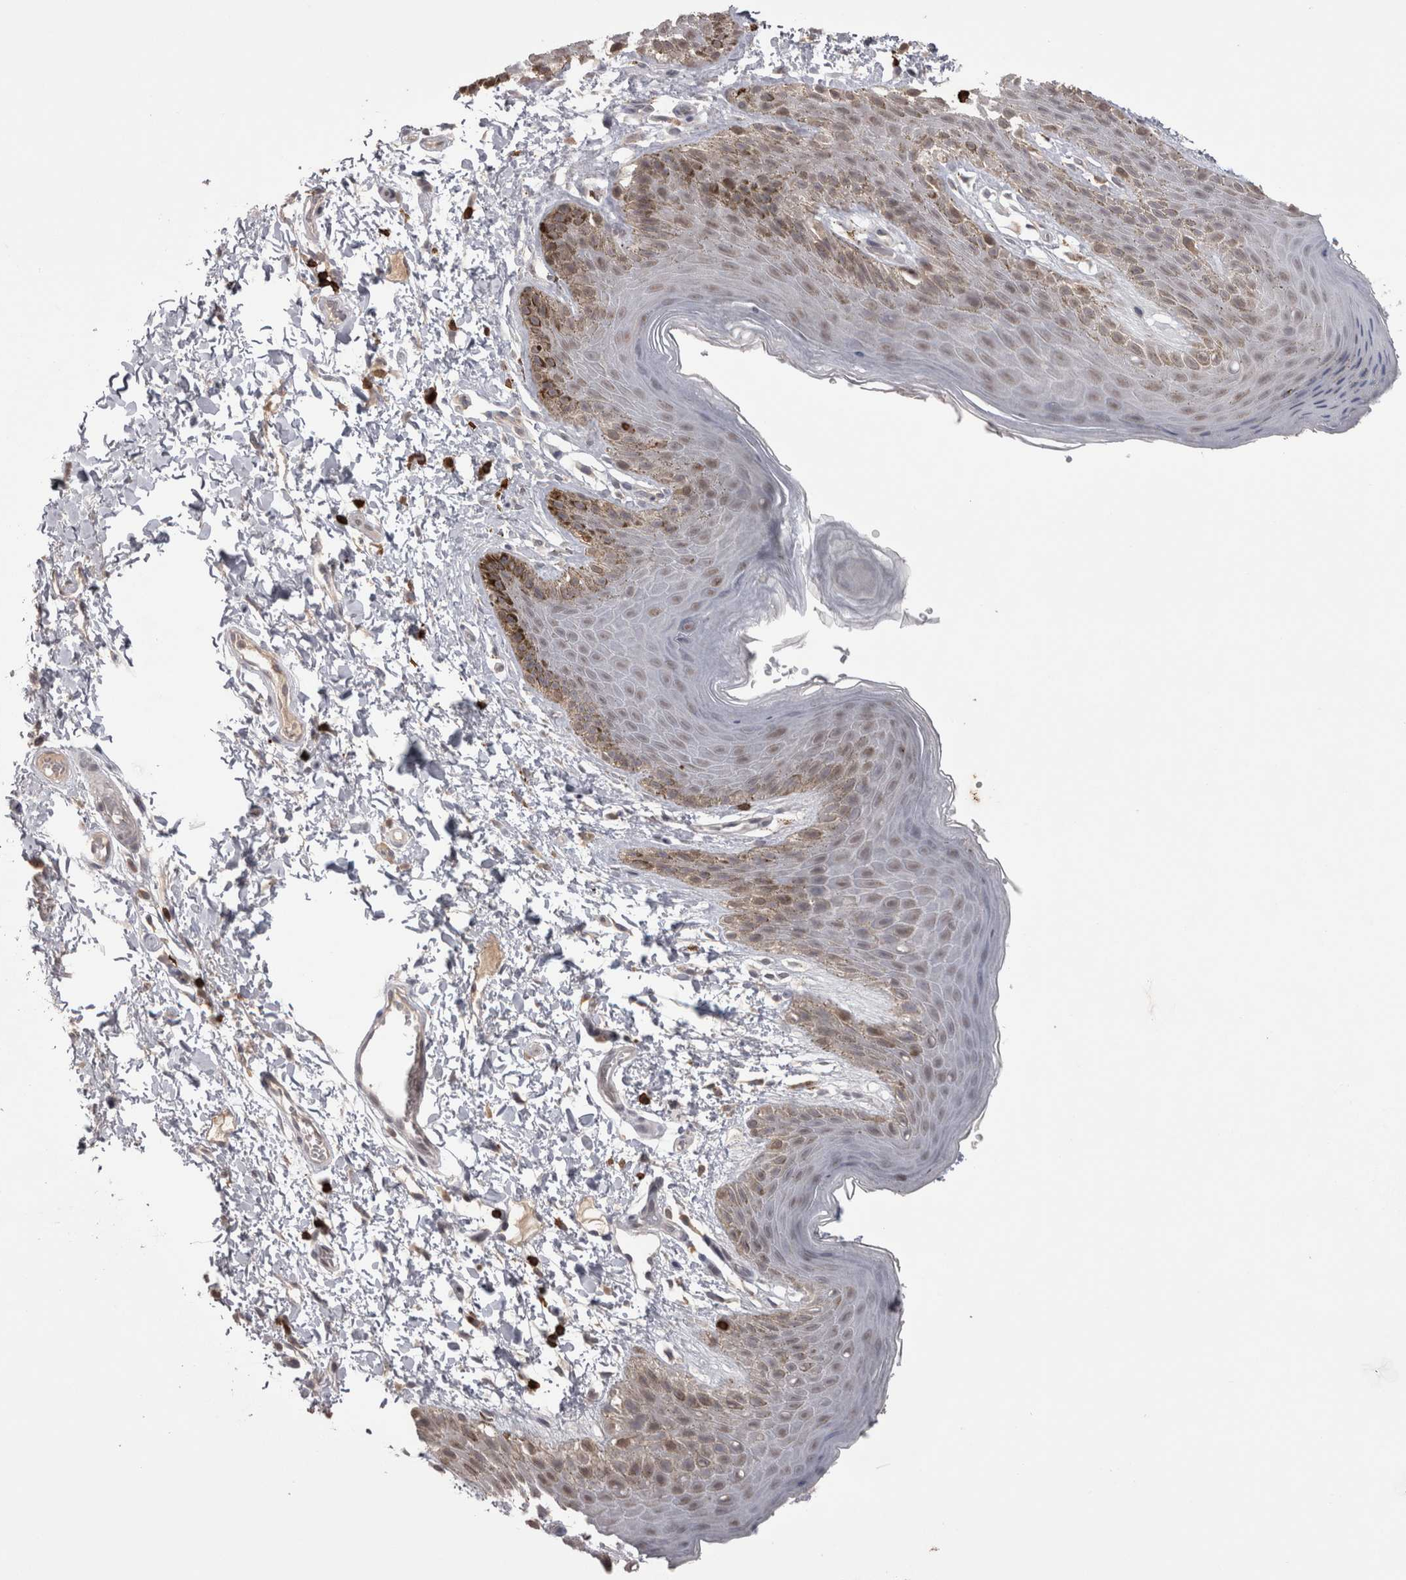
{"staining": {"intensity": "moderate", "quantity": "<25%", "location": "cytoplasmic/membranous"}, "tissue": "skin", "cell_type": "Epidermal cells", "image_type": "normal", "snomed": [{"axis": "morphology", "description": "Normal tissue, NOS"}, {"axis": "topography", "description": "Anal"}, {"axis": "topography", "description": "Peripheral nerve tissue"}], "caption": "About <25% of epidermal cells in benign human skin reveal moderate cytoplasmic/membranous protein positivity as visualized by brown immunohistochemical staining.", "gene": "SKAP1", "patient": {"sex": "male", "age": 44}}